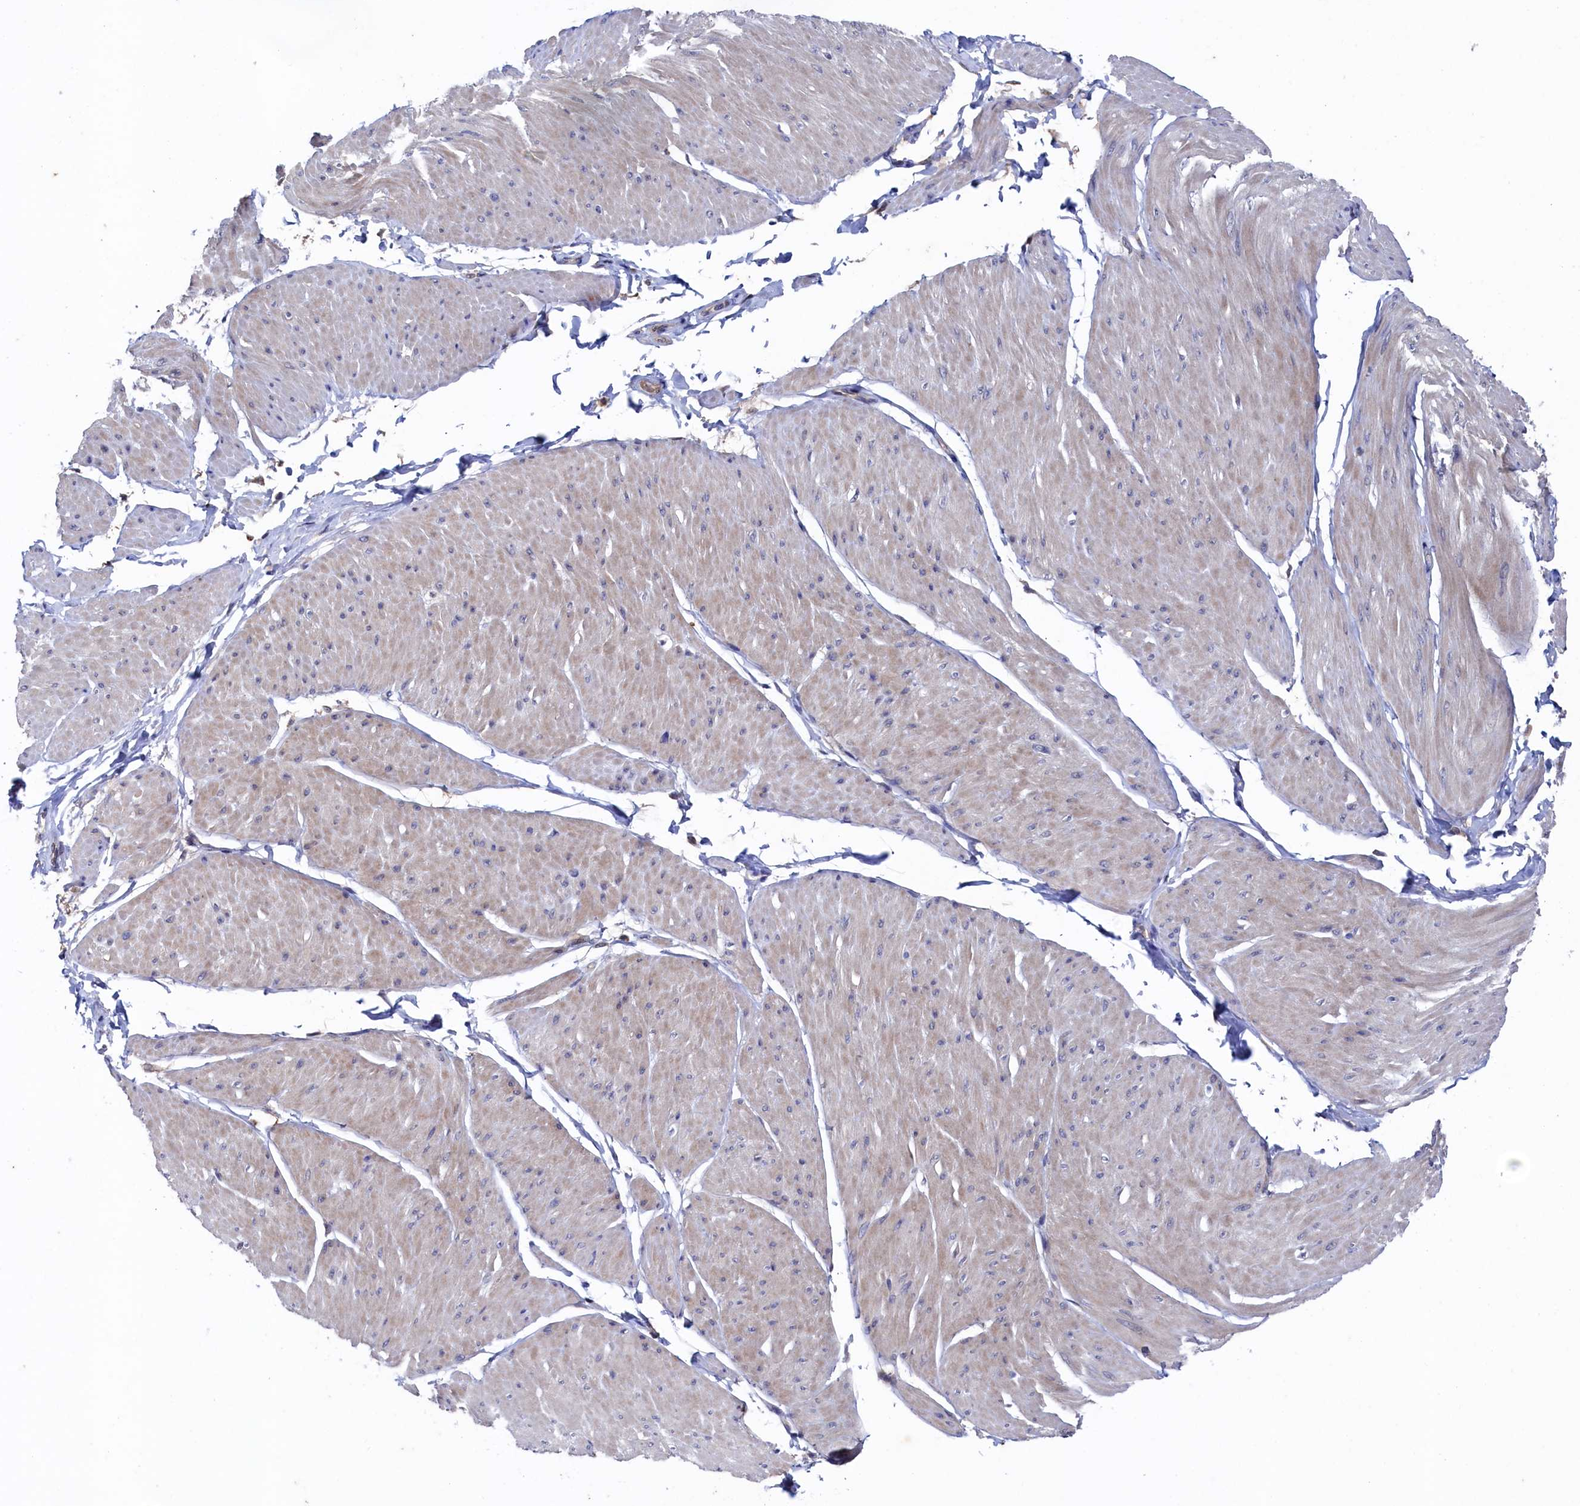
{"staining": {"intensity": "weak", "quantity": "25%-75%", "location": "cytoplasmic/membranous"}, "tissue": "smooth muscle", "cell_type": "Smooth muscle cells", "image_type": "normal", "snomed": [{"axis": "morphology", "description": "Urothelial carcinoma, High grade"}, {"axis": "topography", "description": "Urinary bladder"}], "caption": "An image of smooth muscle stained for a protein reveals weak cytoplasmic/membranous brown staining in smooth muscle cells. (brown staining indicates protein expression, while blue staining denotes nuclei).", "gene": "RNH1", "patient": {"sex": "male", "age": 46}}